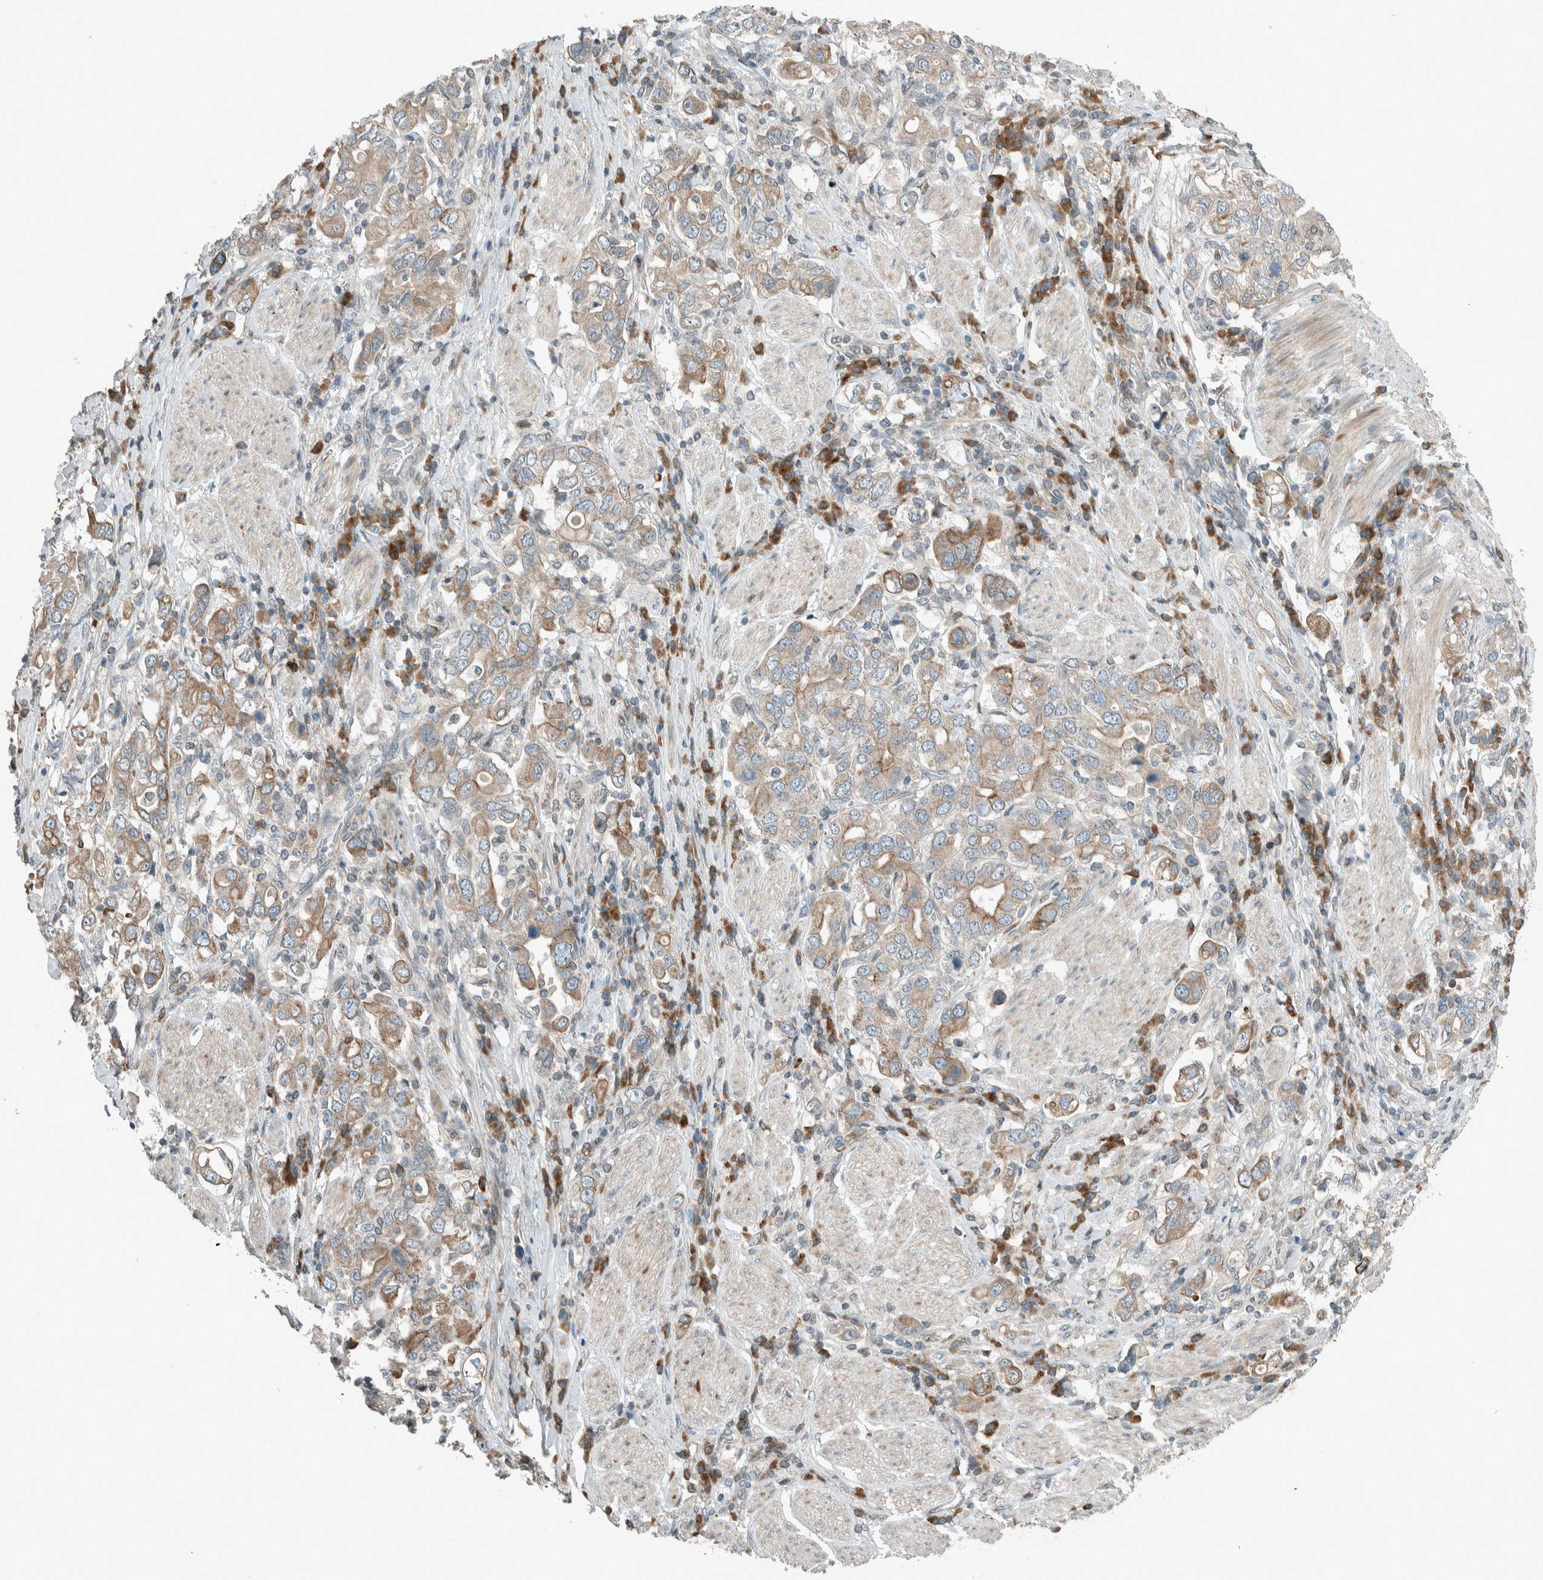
{"staining": {"intensity": "weak", "quantity": ">75%", "location": "cytoplasmic/membranous"}, "tissue": "stomach cancer", "cell_type": "Tumor cells", "image_type": "cancer", "snomed": [{"axis": "morphology", "description": "Adenocarcinoma, NOS"}, {"axis": "topography", "description": "Stomach, upper"}], "caption": "Immunohistochemistry (IHC) of adenocarcinoma (stomach) exhibits low levels of weak cytoplasmic/membranous expression in approximately >75% of tumor cells.", "gene": "SEL1L", "patient": {"sex": "male", "age": 62}}